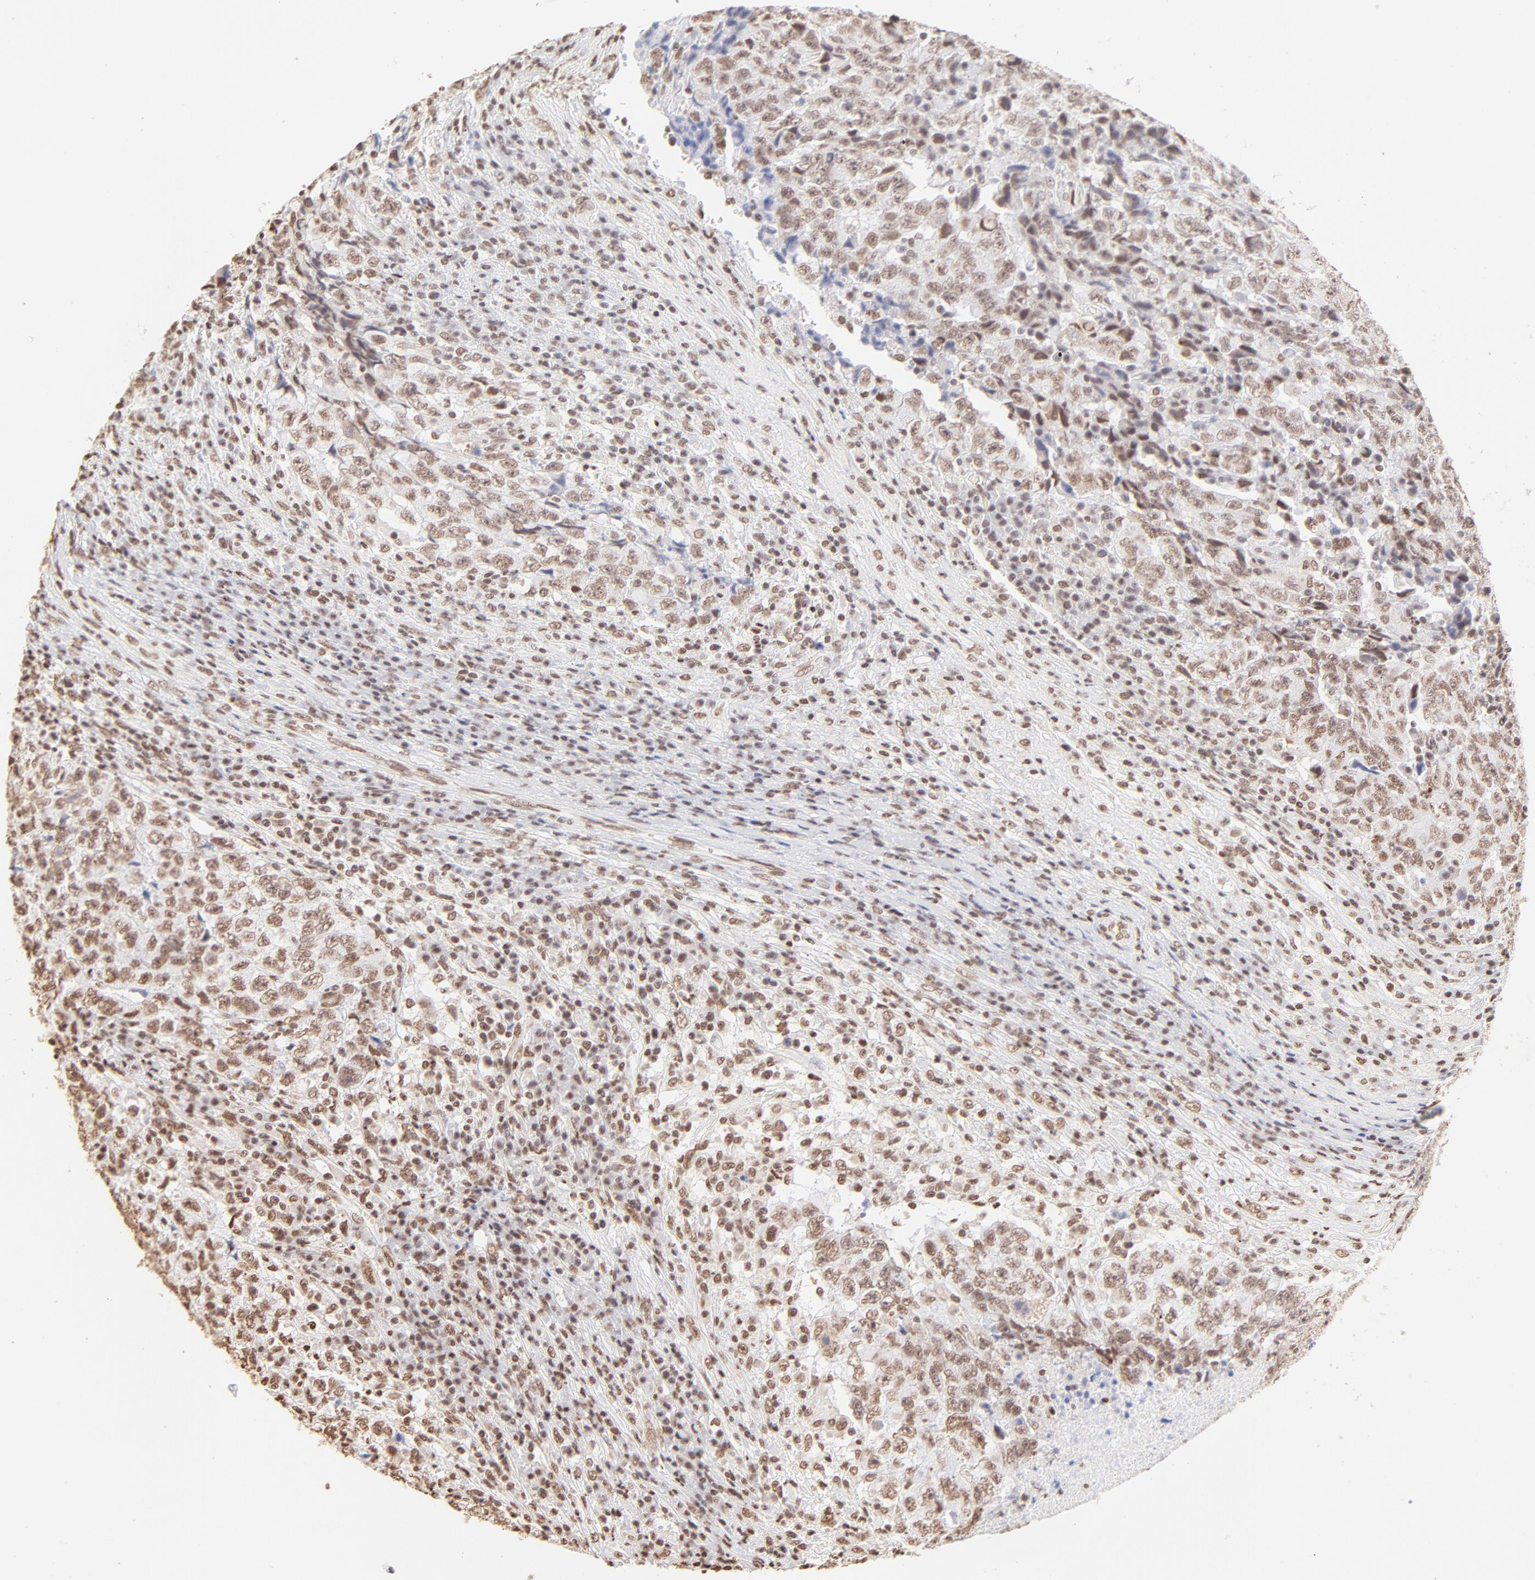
{"staining": {"intensity": "moderate", "quantity": ">75%", "location": "nuclear"}, "tissue": "testis cancer", "cell_type": "Tumor cells", "image_type": "cancer", "snomed": [{"axis": "morphology", "description": "Necrosis, NOS"}, {"axis": "morphology", "description": "Carcinoma, Embryonal, NOS"}, {"axis": "topography", "description": "Testis"}], "caption": "Tumor cells demonstrate moderate nuclear positivity in about >75% of cells in testis cancer.", "gene": "ZNF540", "patient": {"sex": "male", "age": 19}}